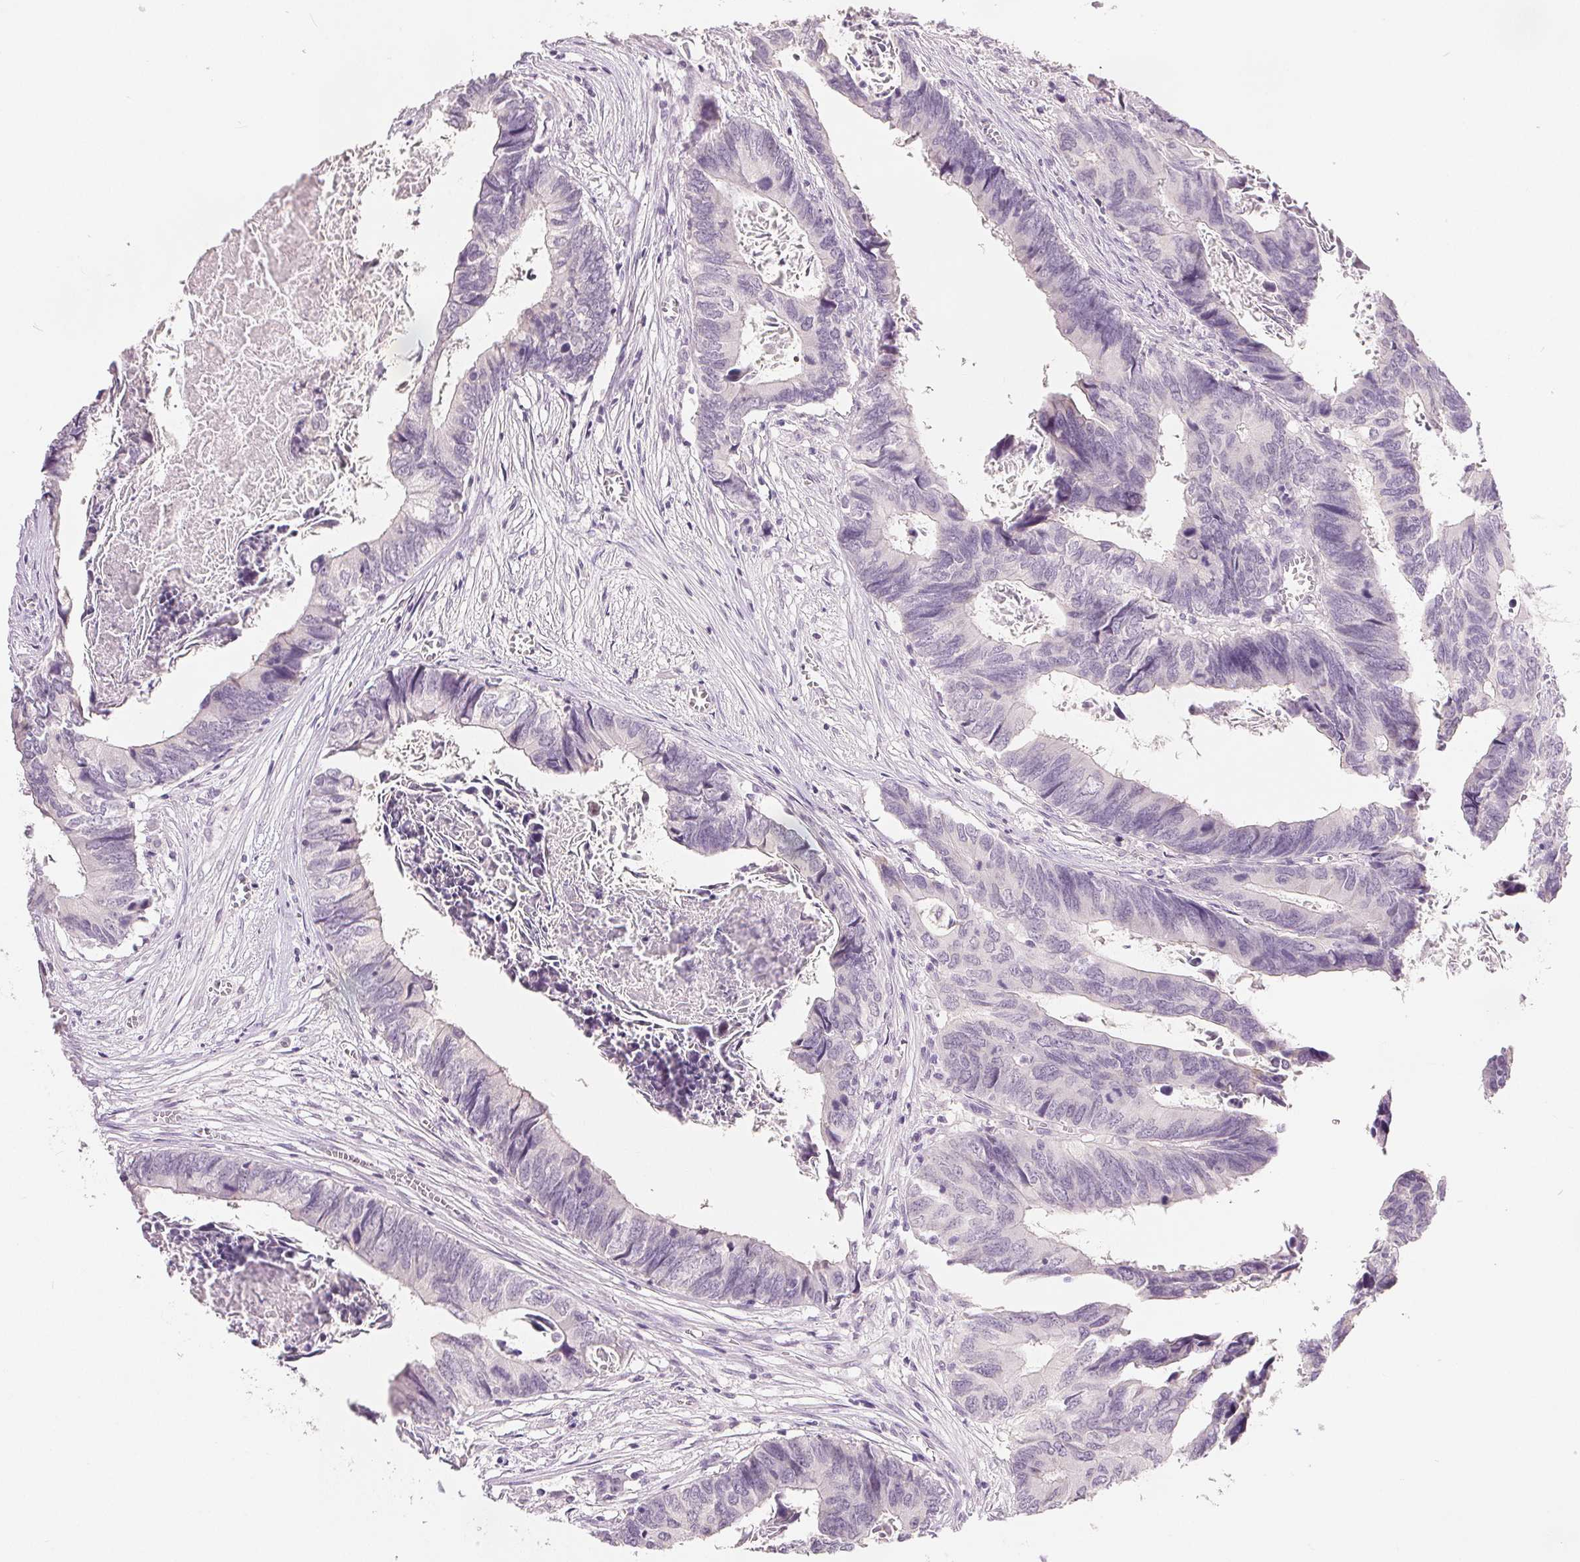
{"staining": {"intensity": "negative", "quantity": "none", "location": "none"}, "tissue": "colorectal cancer", "cell_type": "Tumor cells", "image_type": "cancer", "snomed": [{"axis": "morphology", "description": "Adenocarcinoma, NOS"}, {"axis": "topography", "description": "Colon"}], "caption": "Photomicrograph shows no significant protein staining in tumor cells of colorectal cancer (adenocarcinoma).", "gene": "CA12", "patient": {"sex": "female", "age": 82}}